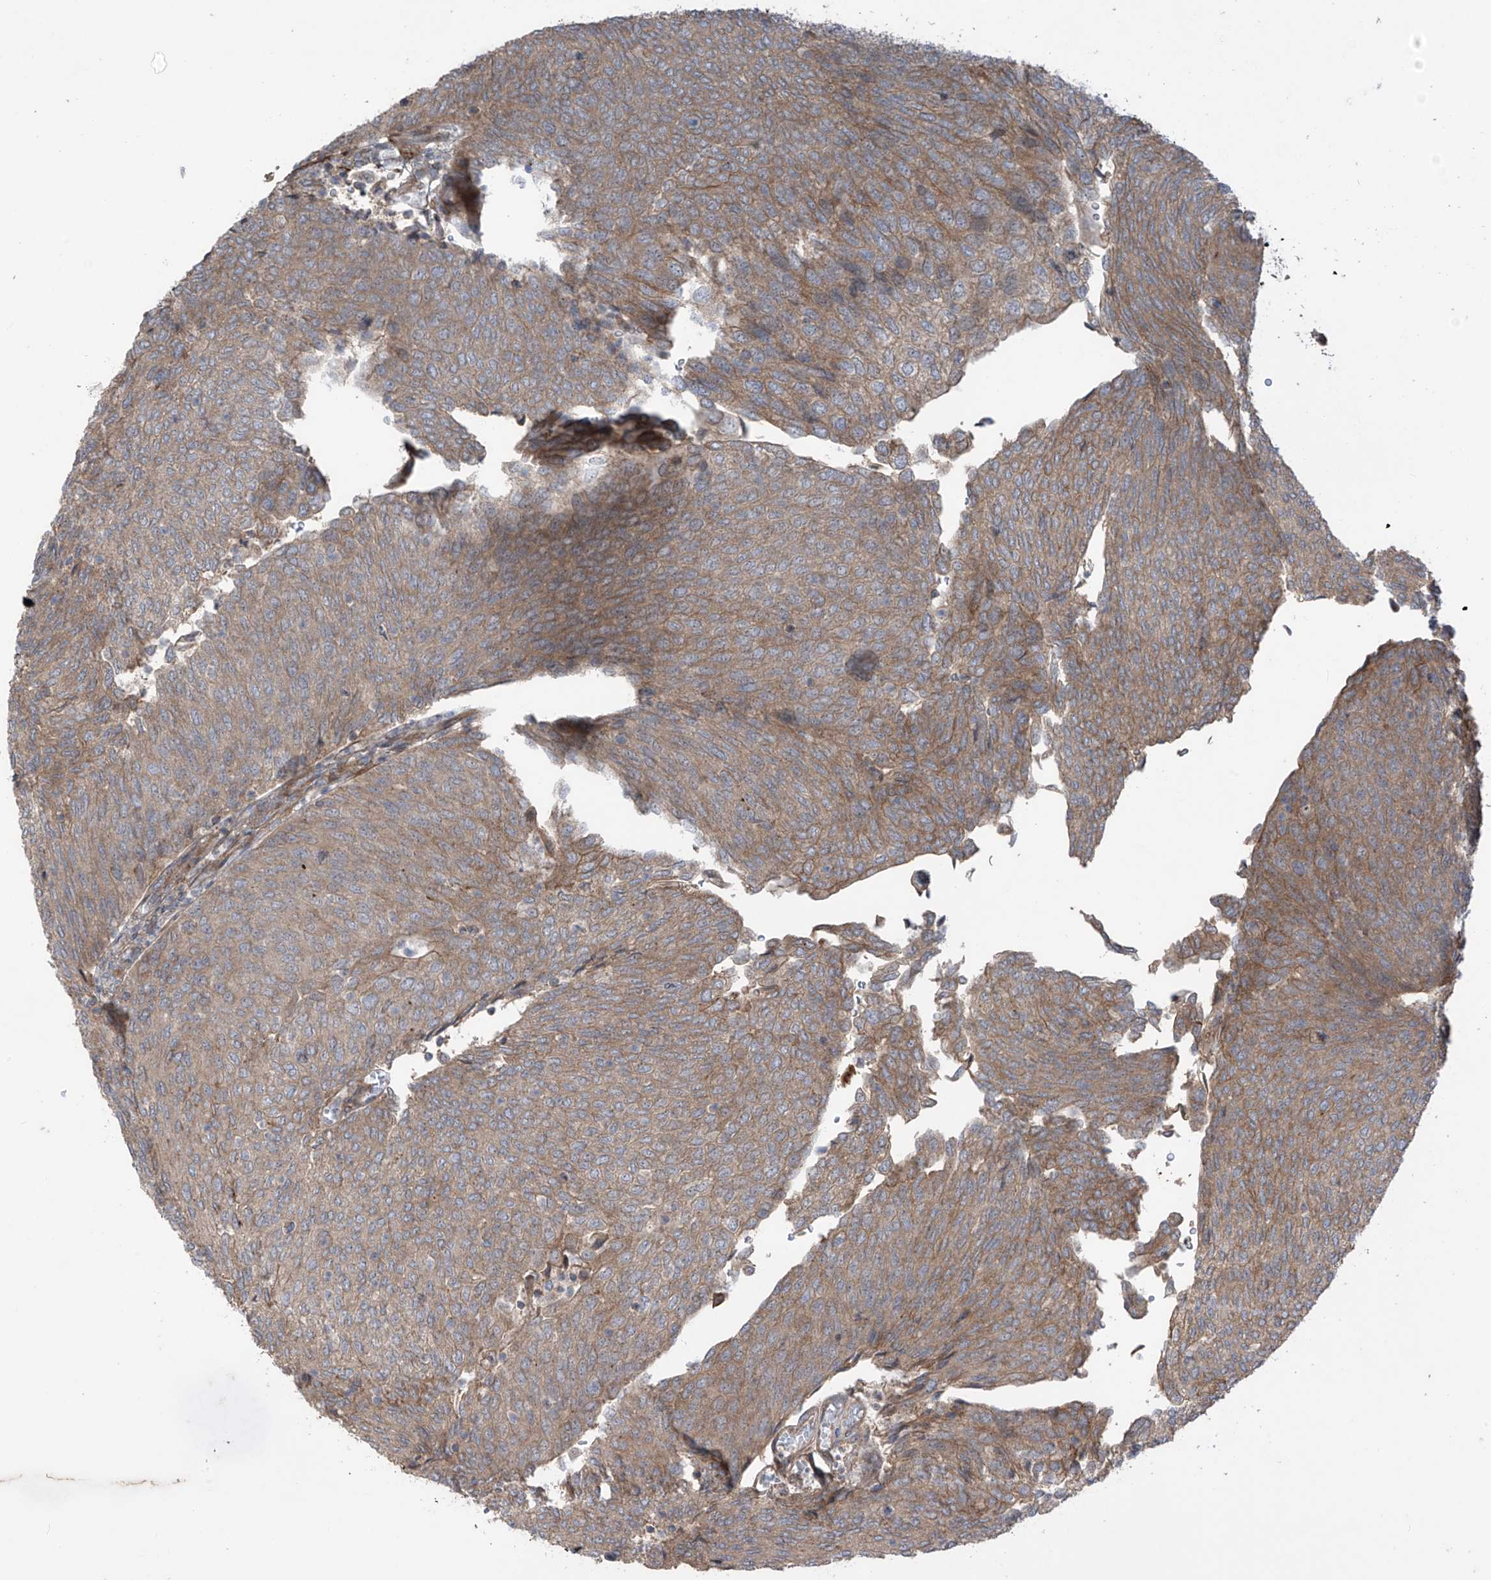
{"staining": {"intensity": "moderate", "quantity": ">75%", "location": "cytoplasmic/membranous"}, "tissue": "urothelial cancer", "cell_type": "Tumor cells", "image_type": "cancer", "snomed": [{"axis": "morphology", "description": "Urothelial carcinoma, Low grade"}, {"axis": "topography", "description": "Urinary bladder"}], "caption": "DAB immunohistochemical staining of urothelial carcinoma (low-grade) demonstrates moderate cytoplasmic/membranous protein positivity in approximately >75% of tumor cells. The staining was performed using DAB, with brown indicating positive protein expression. Nuclei are stained blue with hematoxylin.", "gene": "LRRC74A", "patient": {"sex": "female", "age": 79}}